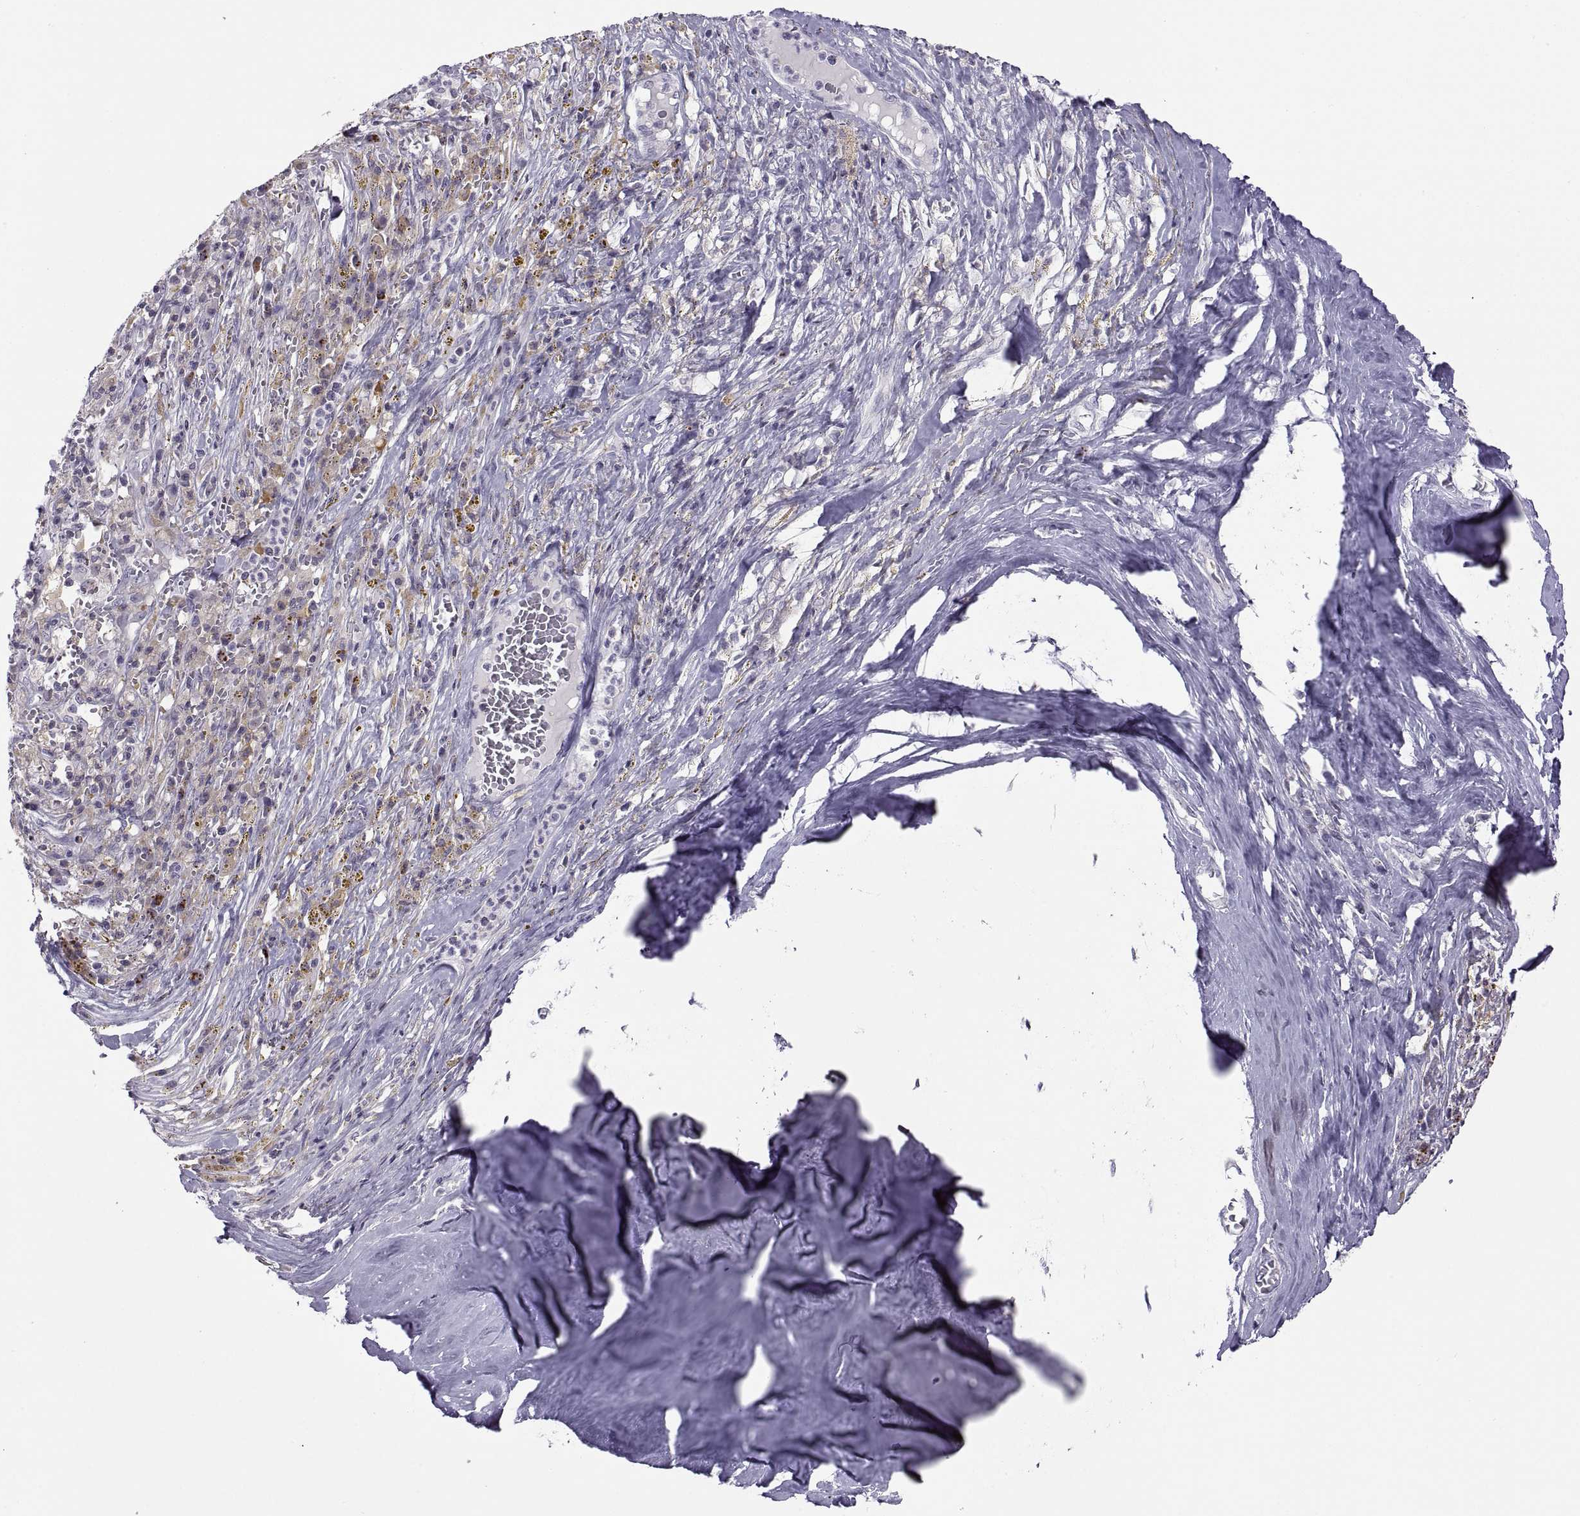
{"staining": {"intensity": "negative", "quantity": "none", "location": "none"}, "tissue": "melanoma", "cell_type": "Tumor cells", "image_type": "cancer", "snomed": [{"axis": "morphology", "description": "Malignant melanoma, NOS"}, {"axis": "topography", "description": "Skin"}], "caption": "IHC photomicrograph of human melanoma stained for a protein (brown), which exhibits no staining in tumor cells.", "gene": "TTC21A", "patient": {"sex": "female", "age": 91}}